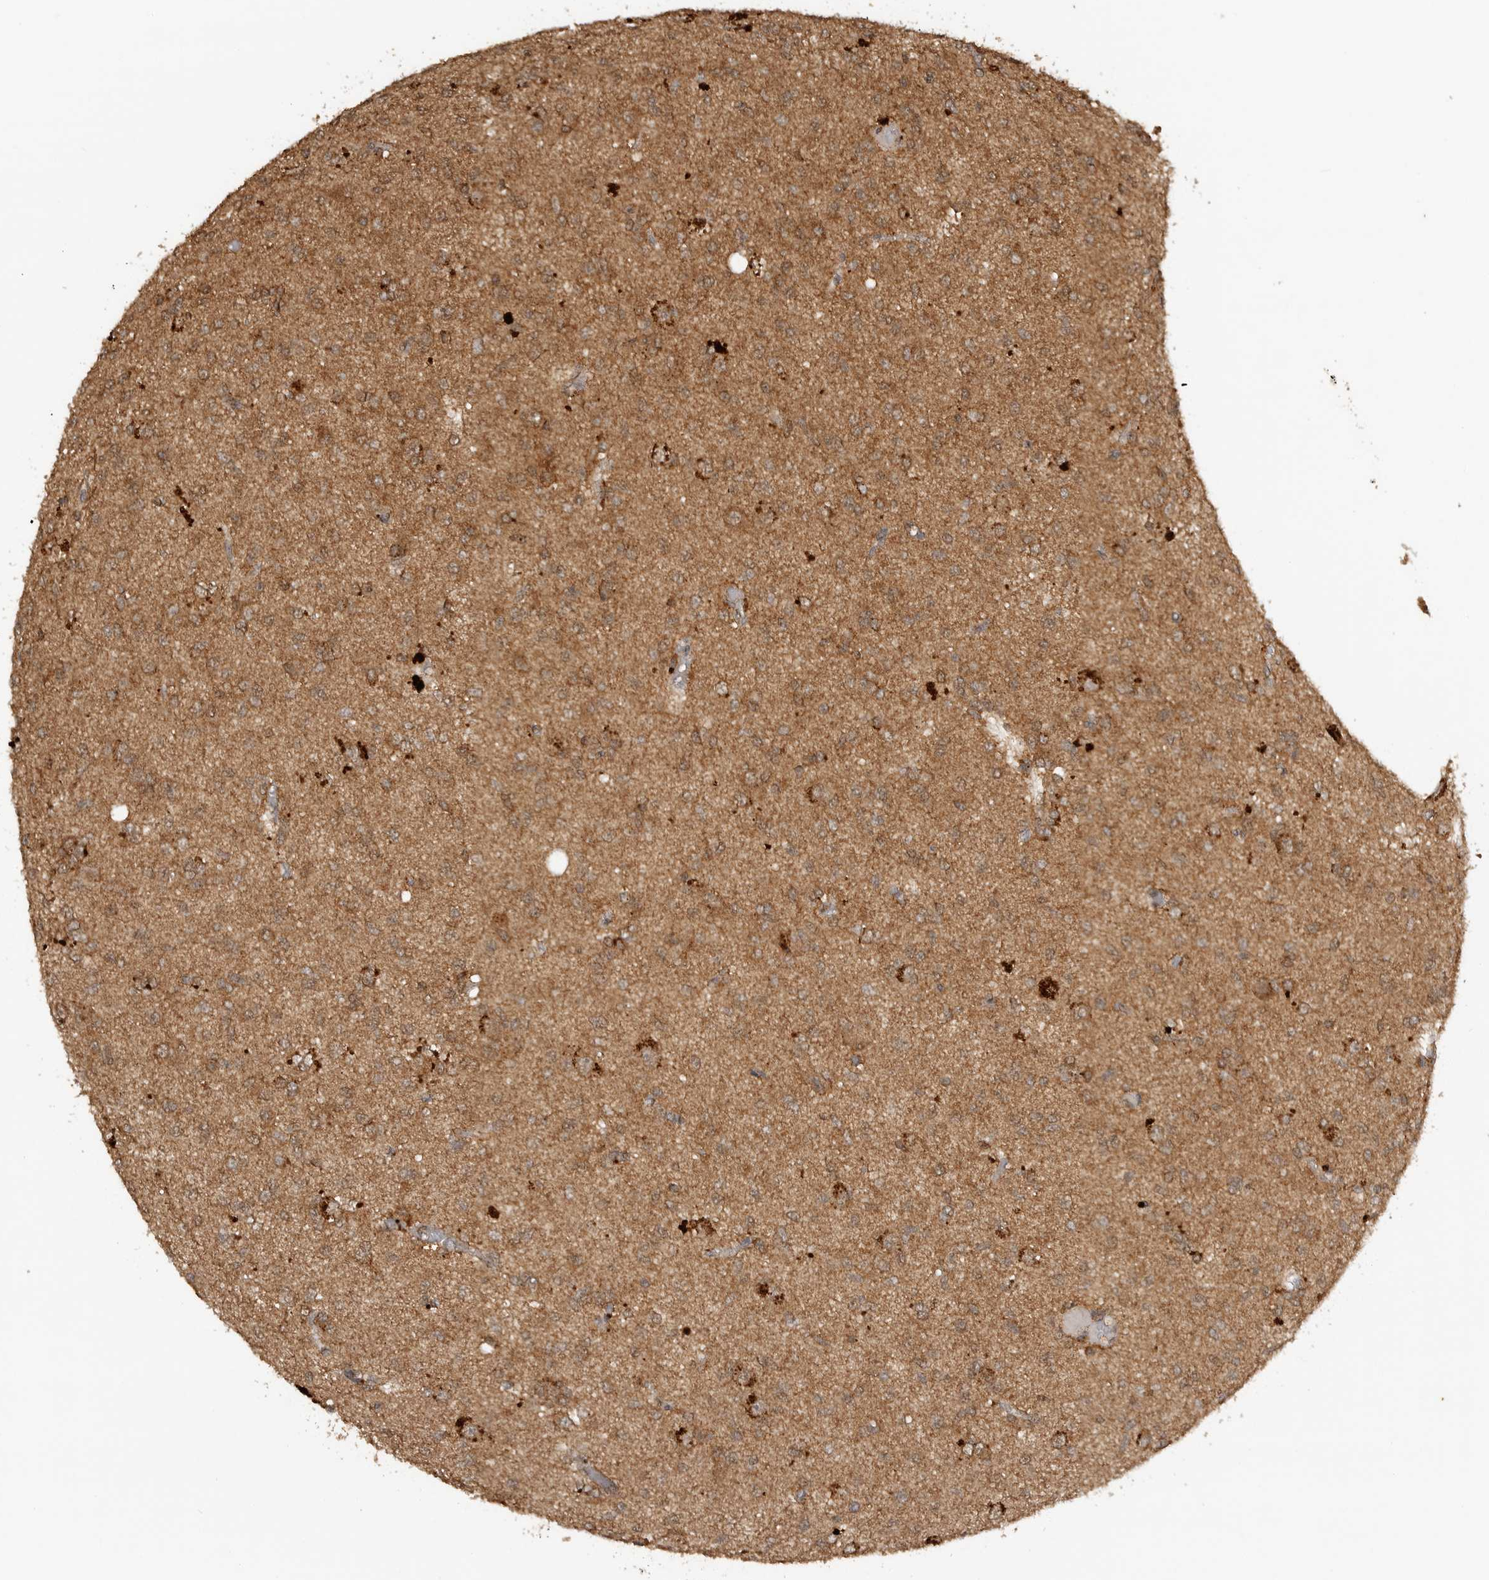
{"staining": {"intensity": "weak", "quantity": ">75%", "location": "cytoplasmic/membranous"}, "tissue": "glioma", "cell_type": "Tumor cells", "image_type": "cancer", "snomed": [{"axis": "morphology", "description": "Glioma, malignant, High grade"}, {"axis": "topography", "description": "Brain"}], "caption": "Tumor cells exhibit weak cytoplasmic/membranous expression in about >75% of cells in malignant glioma (high-grade). The staining was performed using DAB, with brown indicating positive protein expression. Nuclei are stained blue with hematoxylin.", "gene": "ICOSLG", "patient": {"sex": "female", "age": 59}}